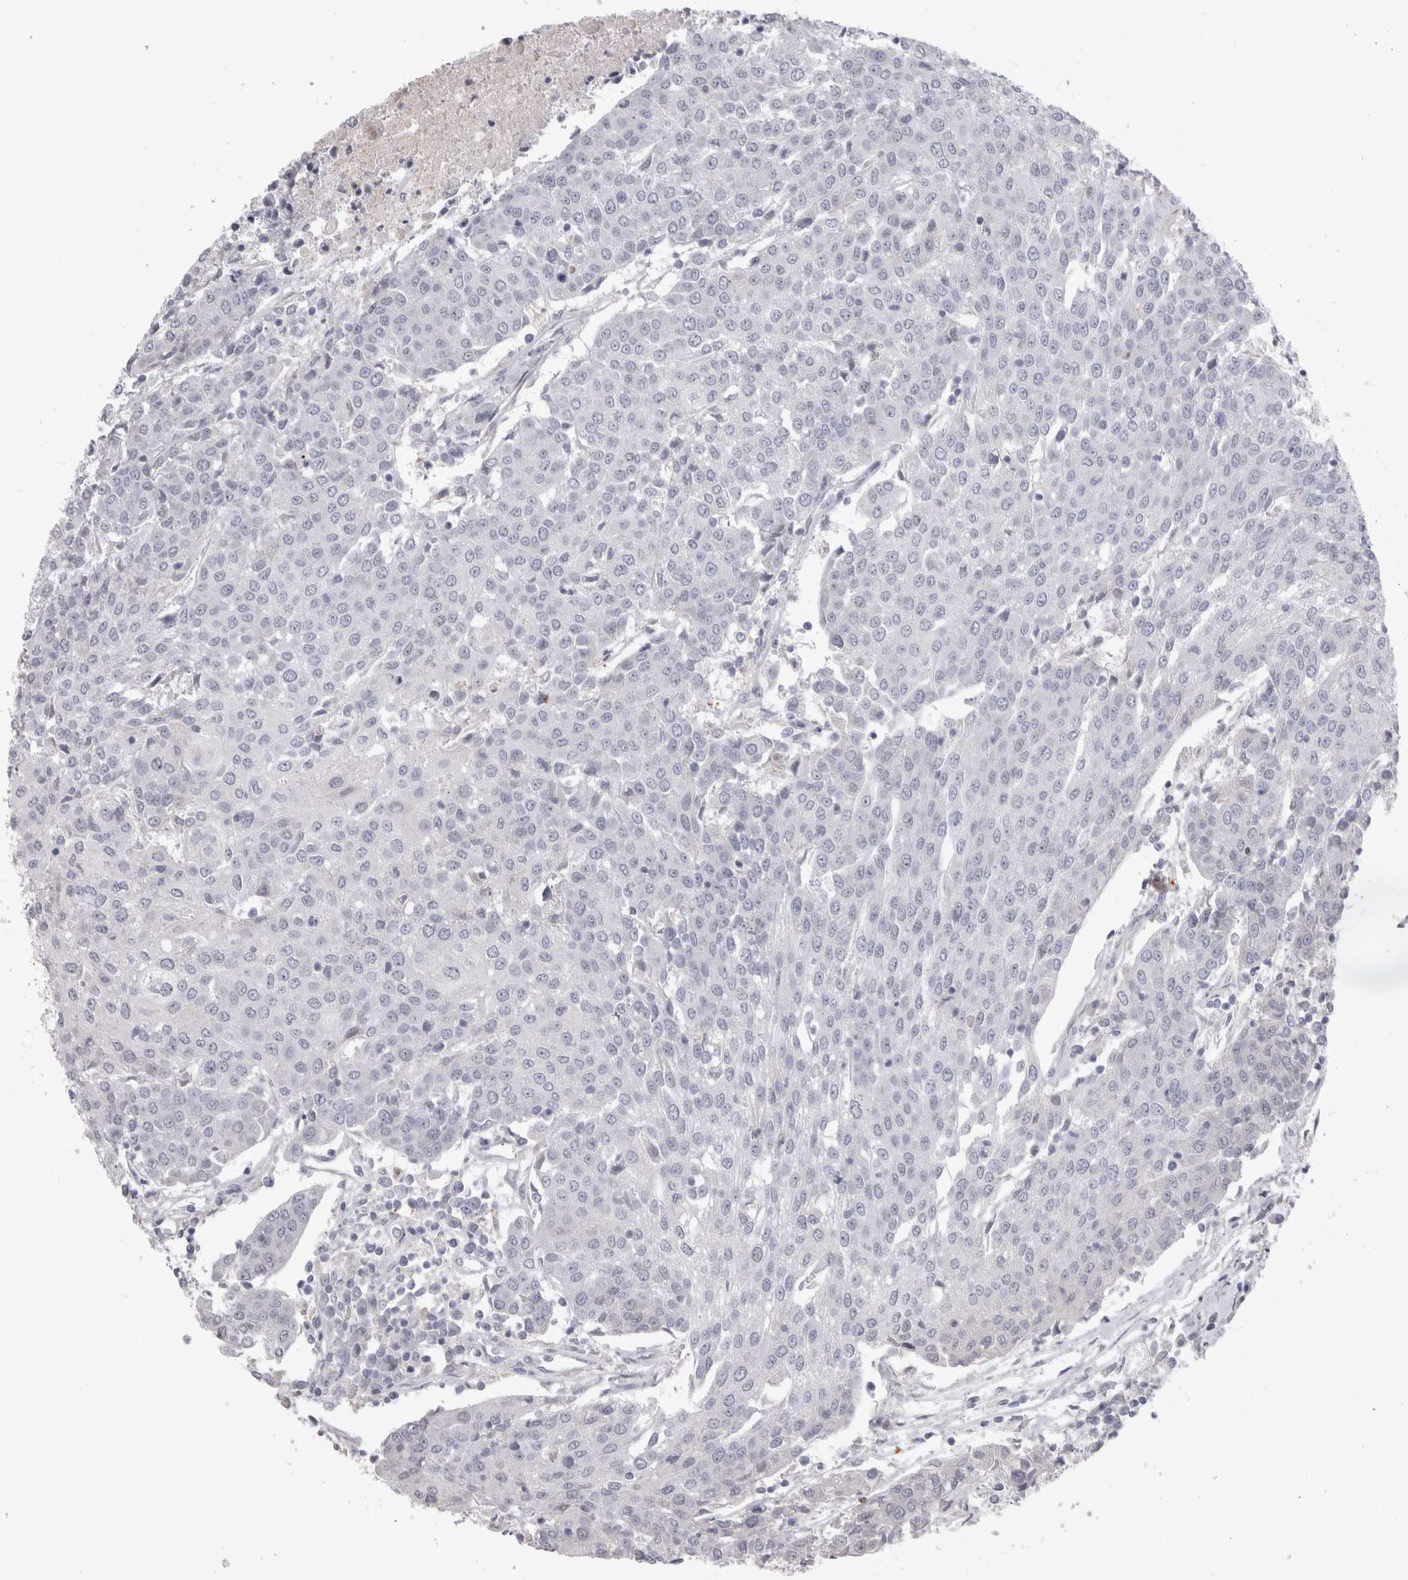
{"staining": {"intensity": "negative", "quantity": "none", "location": "none"}, "tissue": "urothelial cancer", "cell_type": "Tumor cells", "image_type": "cancer", "snomed": [{"axis": "morphology", "description": "Urothelial carcinoma, High grade"}, {"axis": "topography", "description": "Urinary bladder"}], "caption": "This image is of urothelial carcinoma (high-grade) stained with IHC to label a protein in brown with the nuclei are counter-stained blue. There is no positivity in tumor cells.", "gene": "ADAM2", "patient": {"sex": "female", "age": 85}}